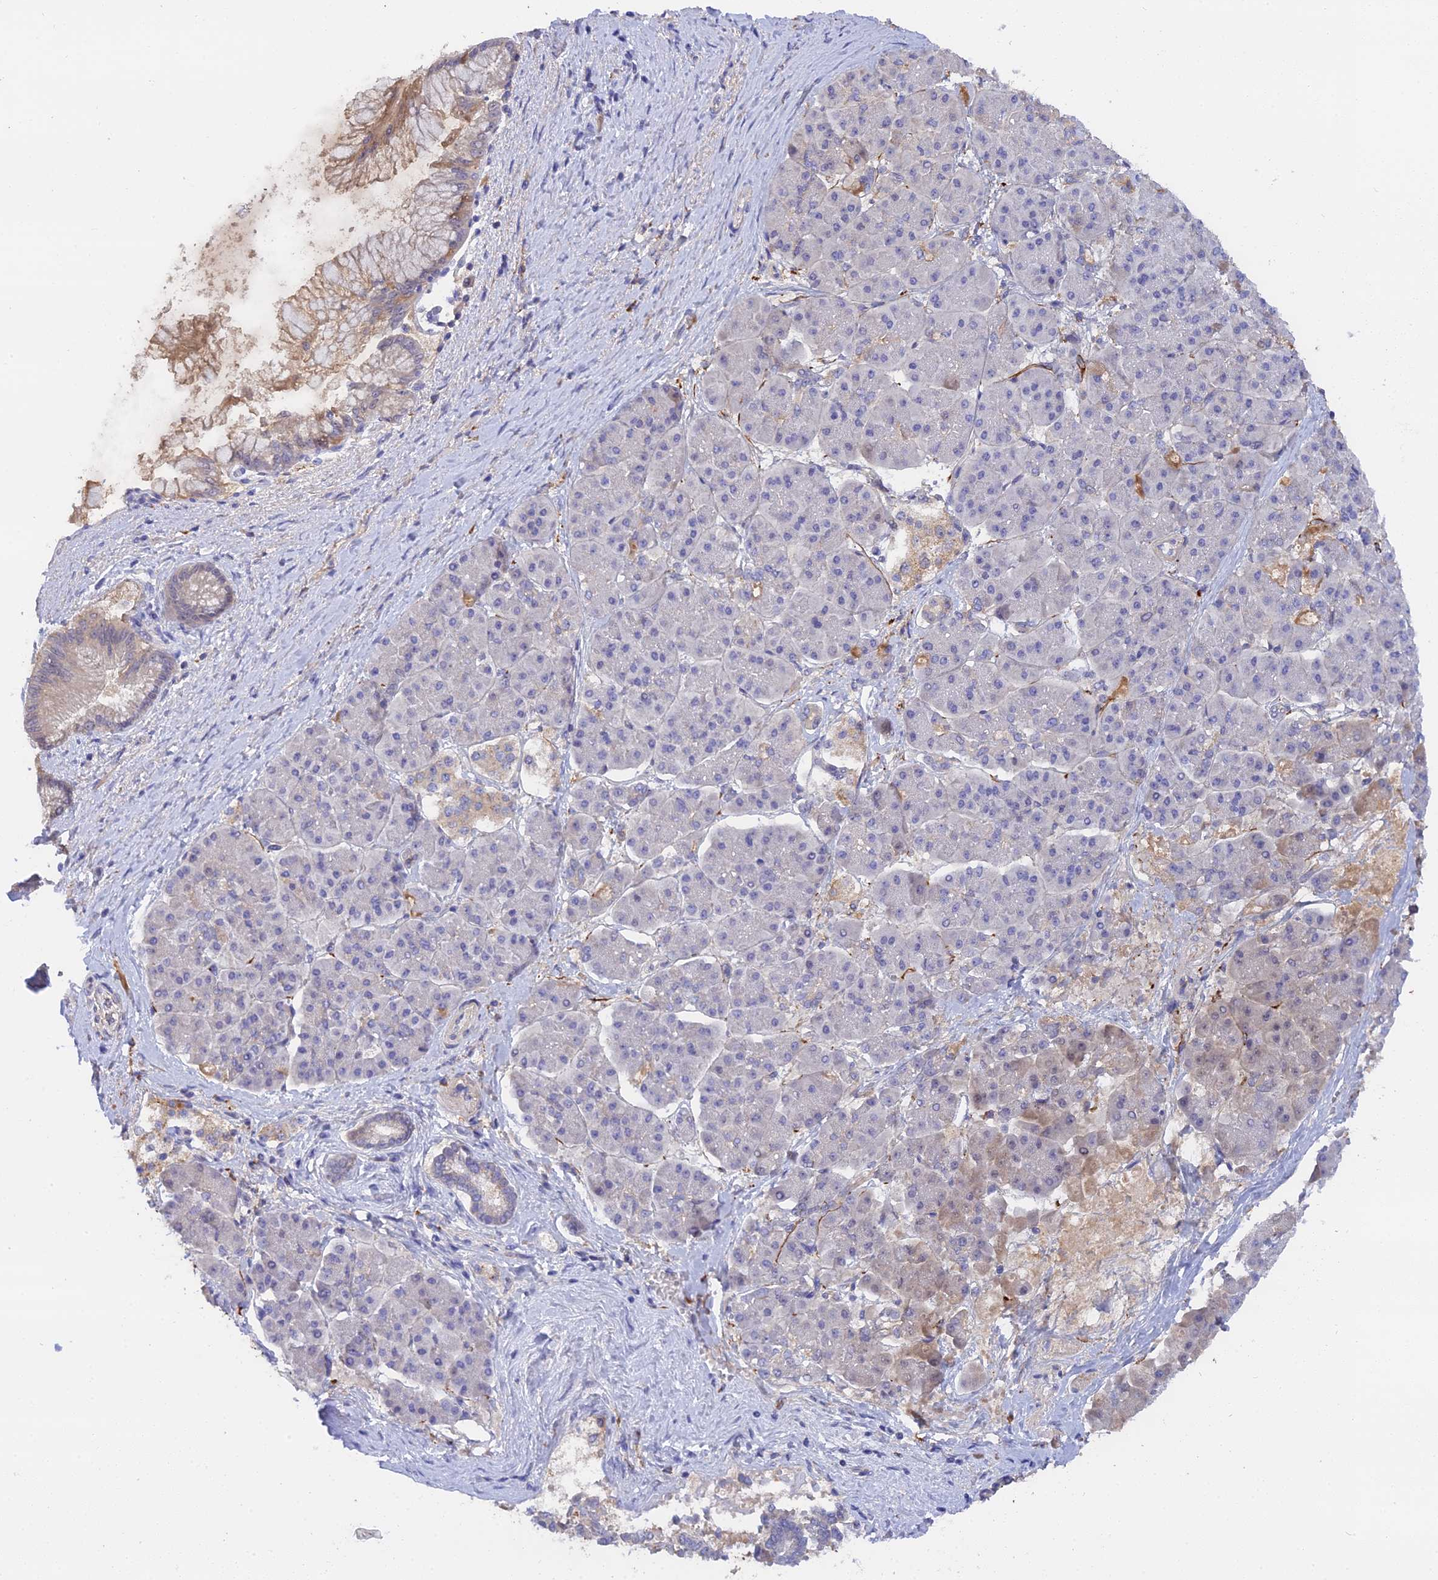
{"staining": {"intensity": "weak", "quantity": "25%-75%", "location": "cytoplasmic/membranous"}, "tissue": "pancreatic cancer", "cell_type": "Tumor cells", "image_type": "cancer", "snomed": [{"axis": "morphology", "description": "Normal tissue, NOS"}, {"axis": "morphology", "description": "Adenocarcinoma, NOS"}, {"axis": "topography", "description": "Pancreas"}], "caption": "This image shows immunohistochemistry staining of human adenocarcinoma (pancreatic), with low weak cytoplasmic/membranous positivity in approximately 25%-75% of tumor cells.", "gene": "PZP", "patient": {"sex": "female", "age": 68}}